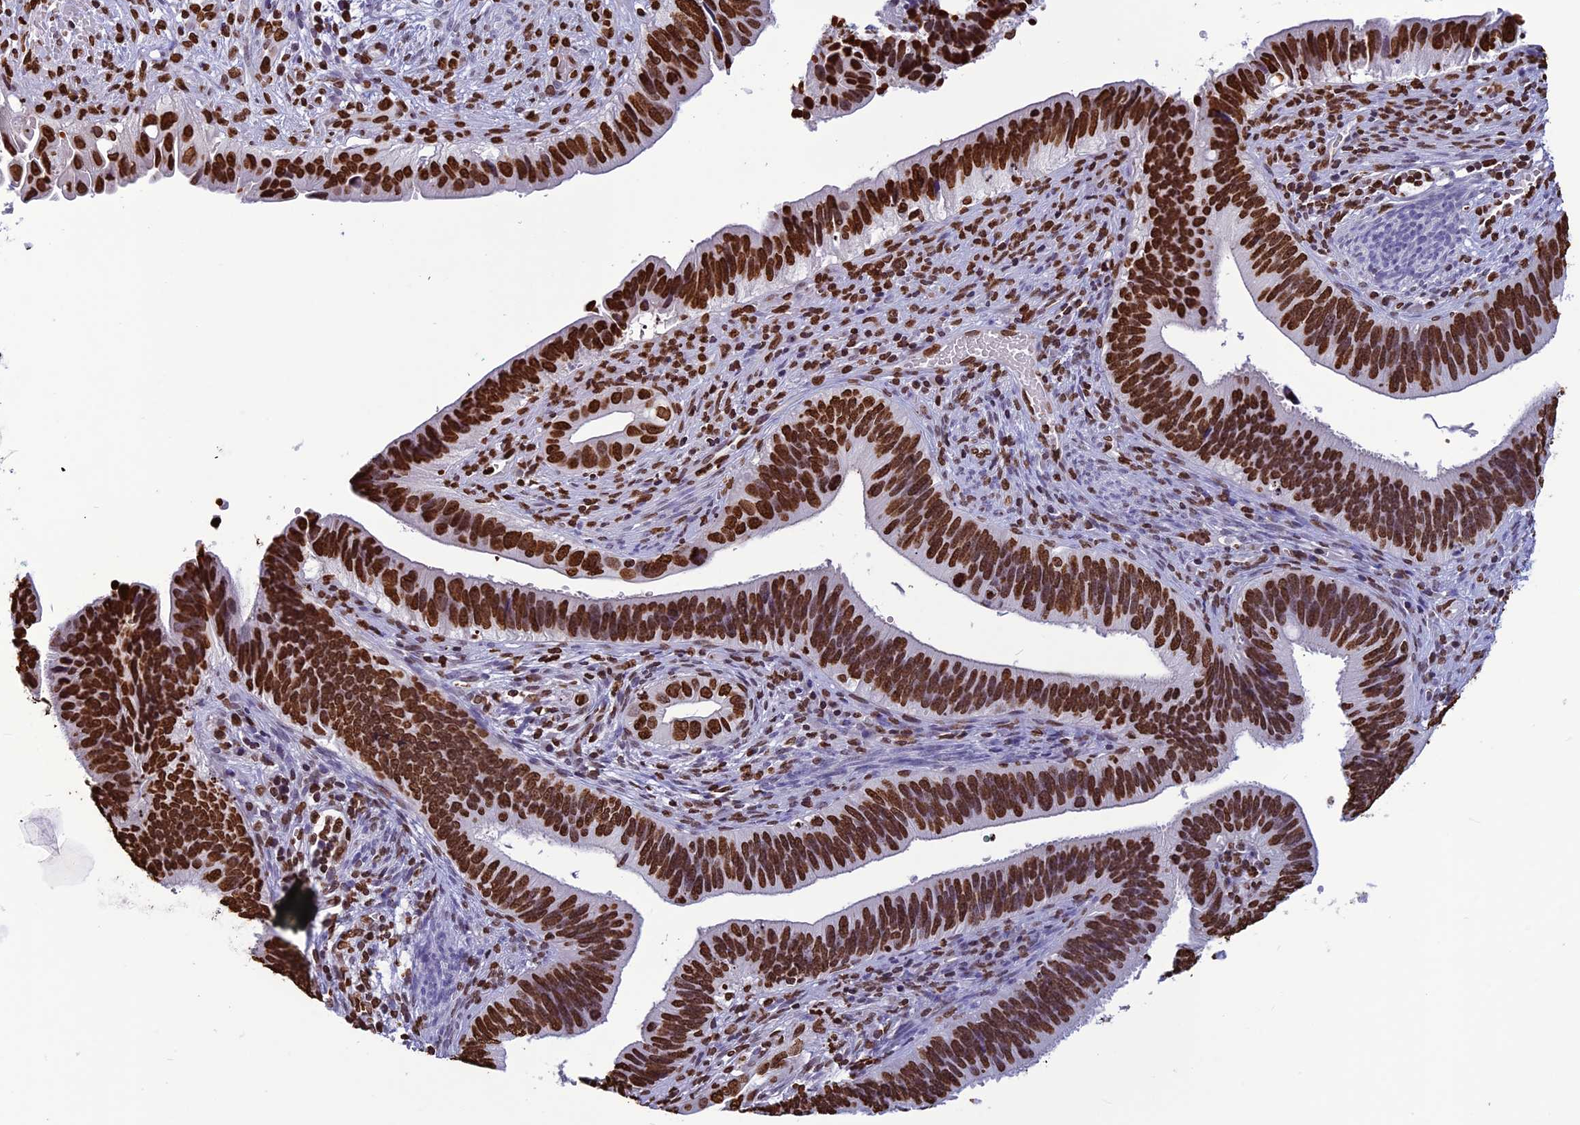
{"staining": {"intensity": "strong", "quantity": ">75%", "location": "nuclear"}, "tissue": "cervical cancer", "cell_type": "Tumor cells", "image_type": "cancer", "snomed": [{"axis": "morphology", "description": "Adenocarcinoma, NOS"}, {"axis": "topography", "description": "Cervix"}], "caption": "Brown immunohistochemical staining in cervical cancer displays strong nuclear staining in about >75% of tumor cells. (Brightfield microscopy of DAB IHC at high magnification).", "gene": "AKAP17A", "patient": {"sex": "female", "age": 42}}